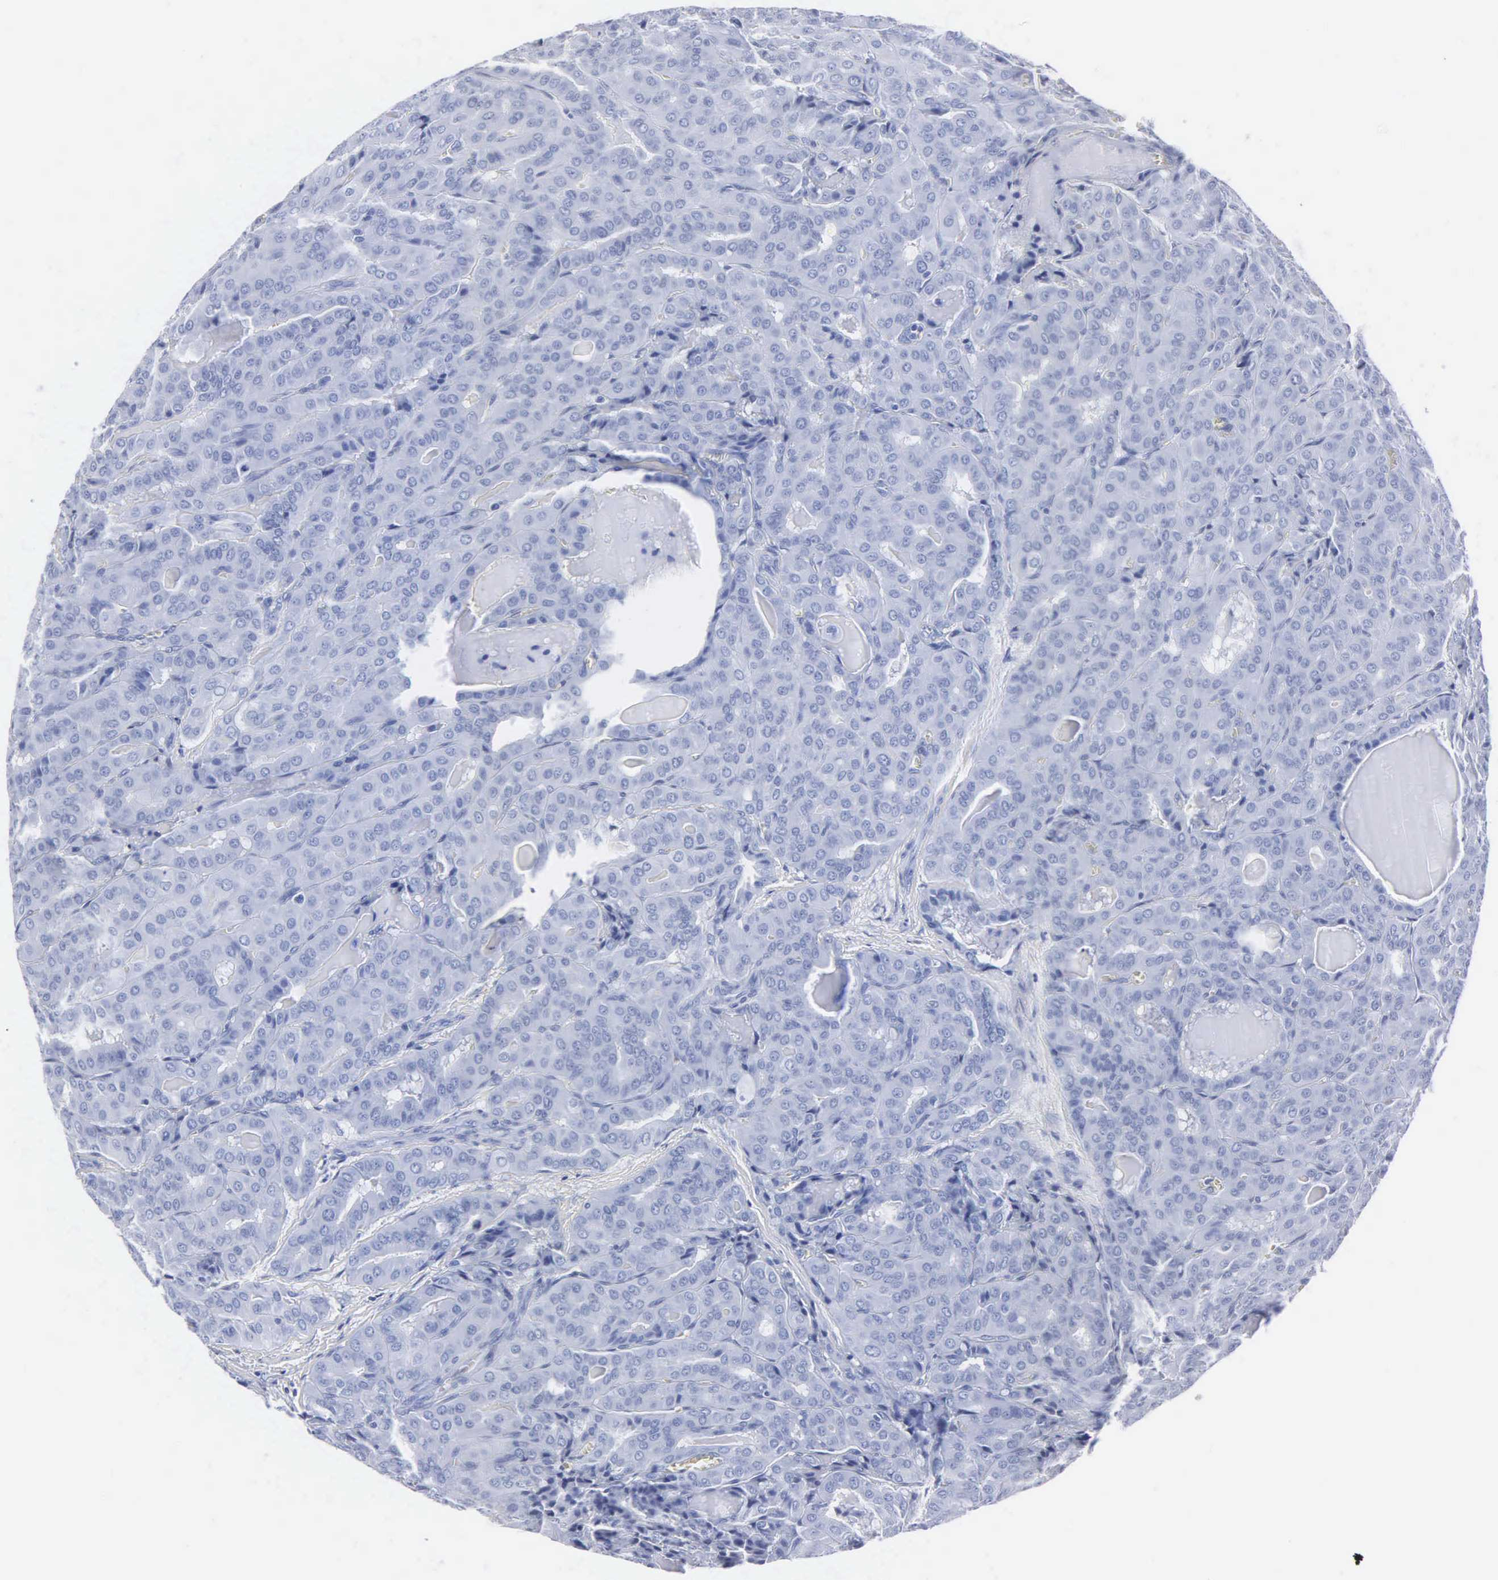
{"staining": {"intensity": "negative", "quantity": "none", "location": "none"}, "tissue": "thyroid cancer", "cell_type": "Tumor cells", "image_type": "cancer", "snomed": [{"axis": "morphology", "description": "Papillary adenocarcinoma, NOS"}, {"axis": "topography", "description": "Thyroid gland"}], "caption": "Thyroid cancer stained for a protein using immunohistochemistry (IHC) displays no expression tumor cells.", "gene": "MB", "patient": {"sex": "female", "age": 71}}